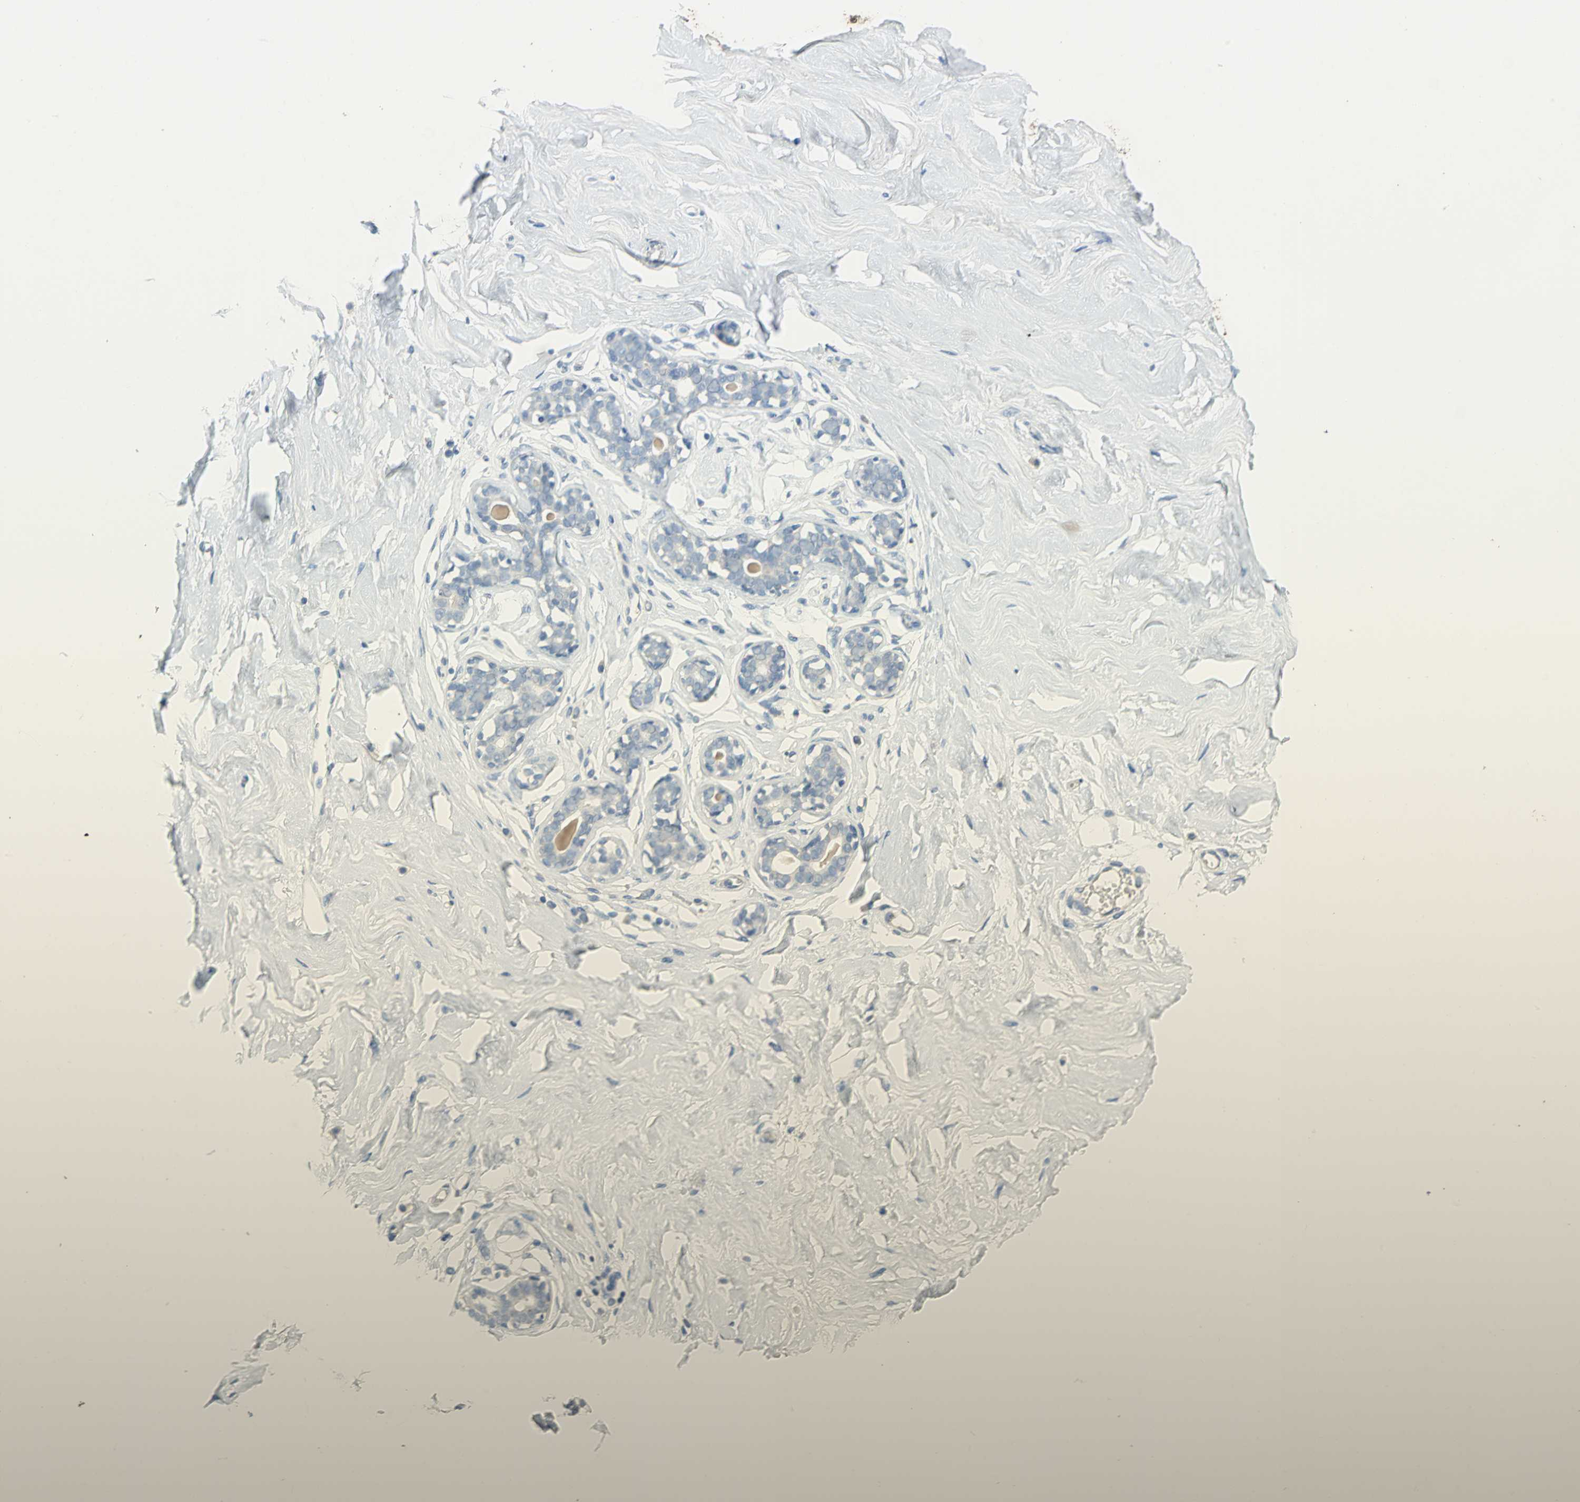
{"staining": {"intensity": "negative", "quantity": "none", "location": "none"}, "tissue": "breast", "cell_type": "Adipocytes", "image_type": "normal", "snomed": [{"axis": "morphology", "description": "Normal tissue, NOS"}, {"axis": "topography", "description": "Breast"}], "caption": "This is an immunohistochemistry histopathology image of benign breast. There is no staining in adipocytes.", "gene": "PTGDS", "patient": {"sex": "female", "age": 23}}